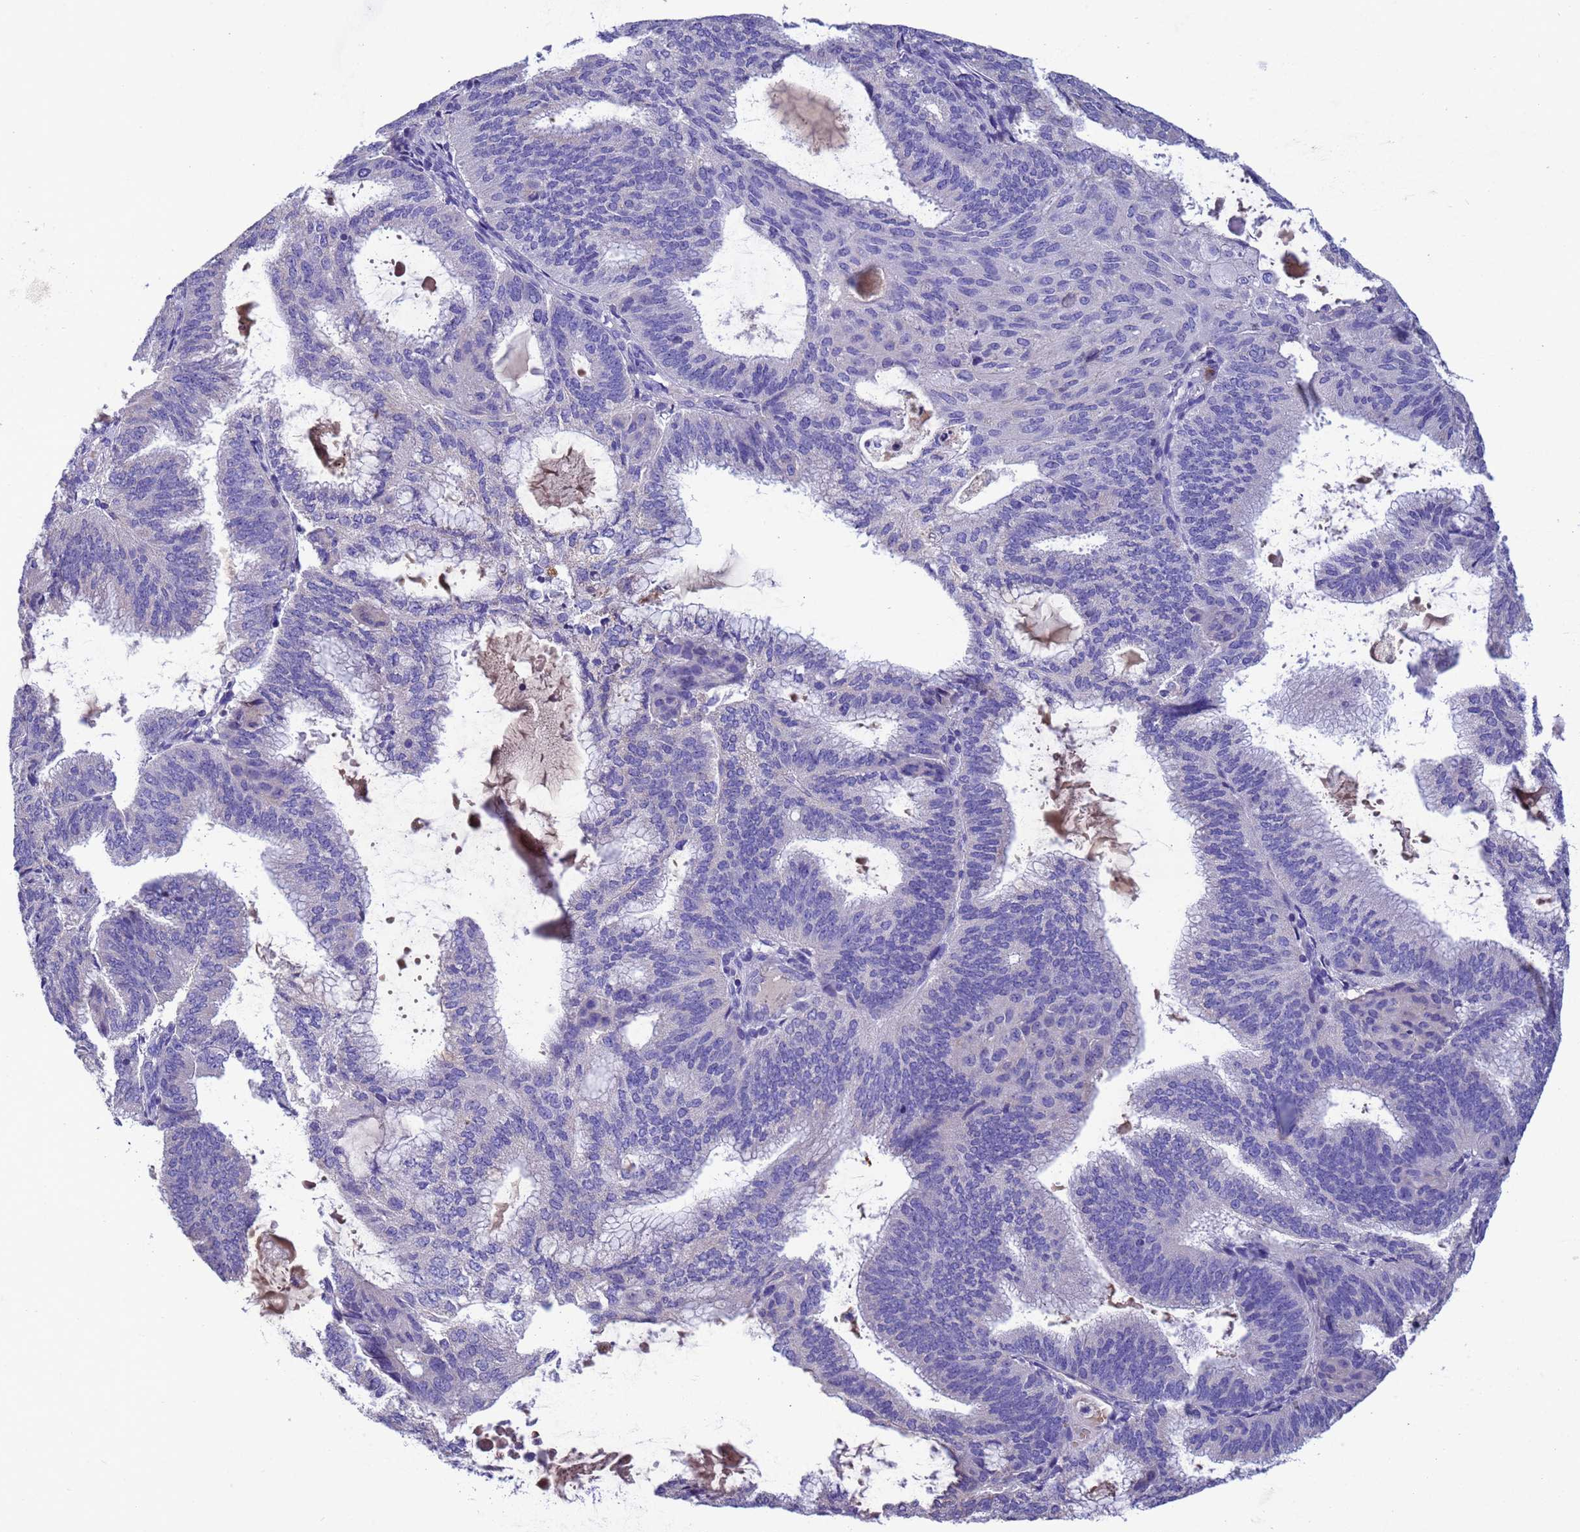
{"staining": {"intensity": "negative", "quantity": "none", "location": "none"}, "tissue": "endometrial cancer", "cell_type": "Tumor cells", "image_type": "cancer", "snomed": [{"axis": "morphology", "description": "Adenocarcinoma, NOS"}, {"axis": "topography", "description": "Endometrium"}], "caption": "High power microscopy photomicrograph of an IHC micrograph of adenocarcinoma (endometrial), revealing no significant positivity in tumor cells.", "gene": "SLC24A3", "patient": {"sex": "female", "age": 49}}